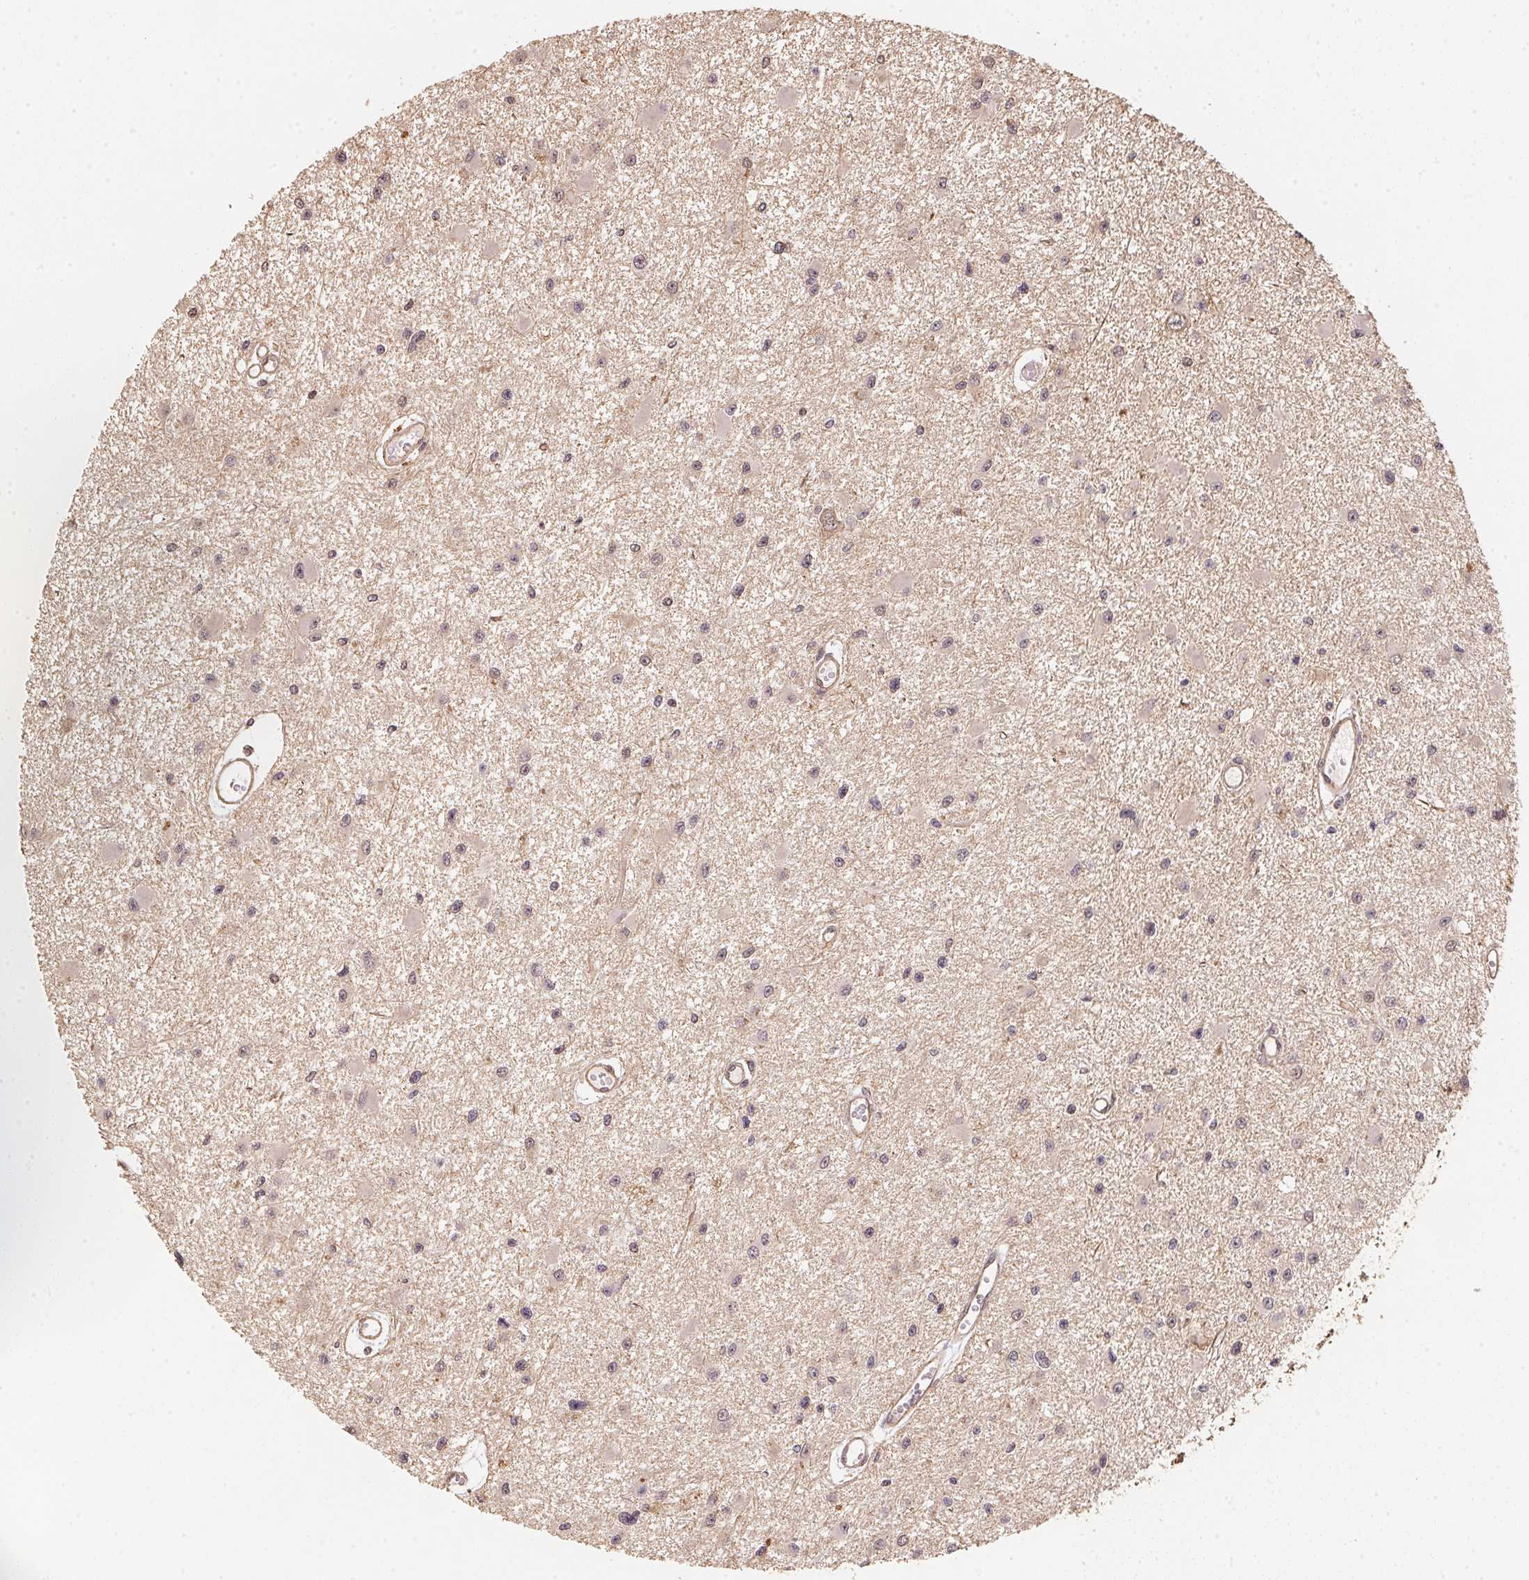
{"staining": {"intensity": "weak", "quantity": "<25%", "location": "nuclear"}, "tissue": "glioma", "cell_type": "Tumor cells", "image_type": "cancer", "snomed": [{"axis": "morphology", "description": "Glioma, malignant, High grade"}, {"axis": "topography", "description": "Brain"}], "caption": "Immunohistochemistry of glioma demonstrates no positivity in tumor cells.", "gene": "TMEM222", "patient": {"sex": "male", "age": 54}}